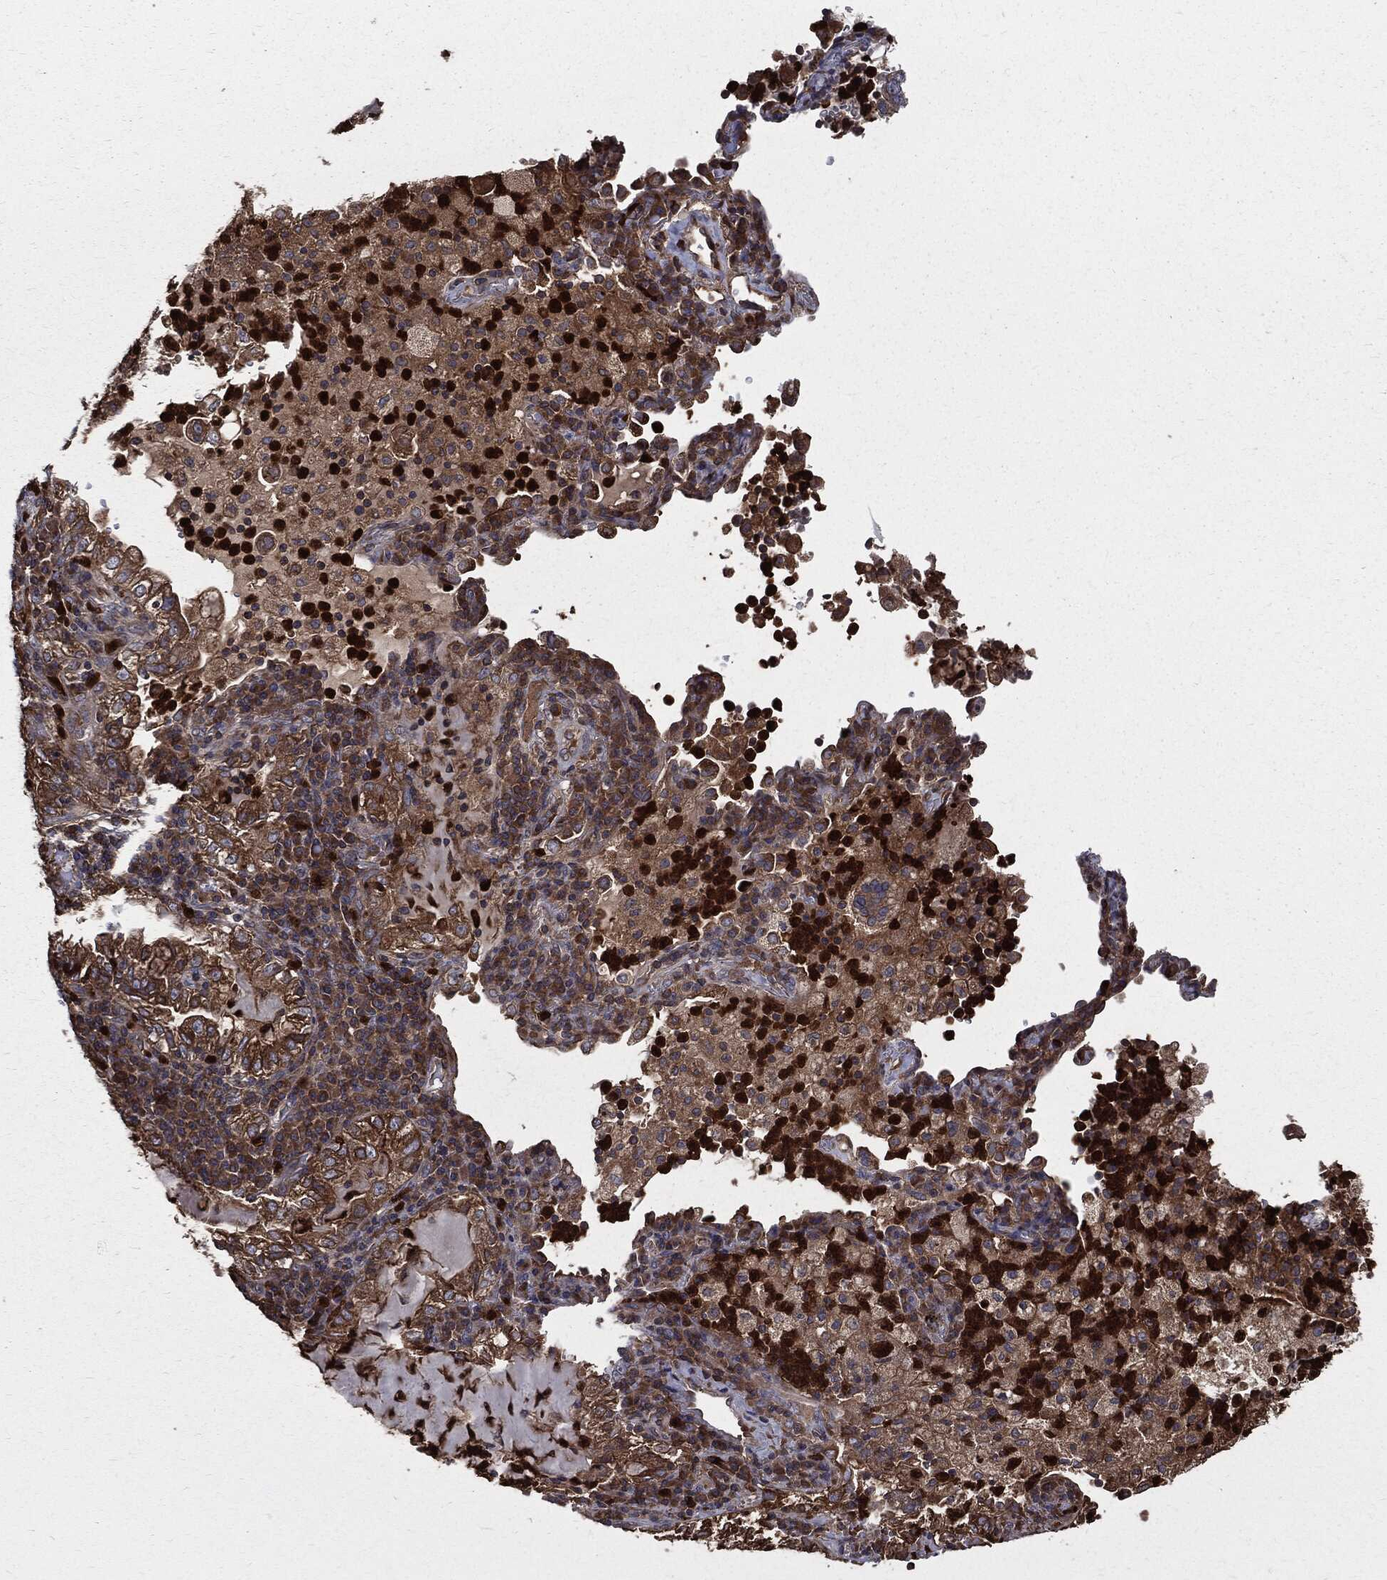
{"staining": {"intensity": "moderate", "quantity": ">75%", "location": "cytoplasmic/membranous"}, "tissue": "lung cancer", "cell_type": "Tumor cells", "image_type": "cancer", "snomed": [{"axis": "morphology", "description": "Adenocarcinoma, NOS"}, {"axis": "topography", "description": "Lung"}], "caption": "Protein analysis of lung cancer tissue reveals moderate cytoplasmic/membranous positivity in approximately >75% of tumor cells. The protein of interest is shown in brown color, while the nuclei are stained blue.", "gene": "PDCD6IP", "patient": {"sex": "female", "age": 73}}